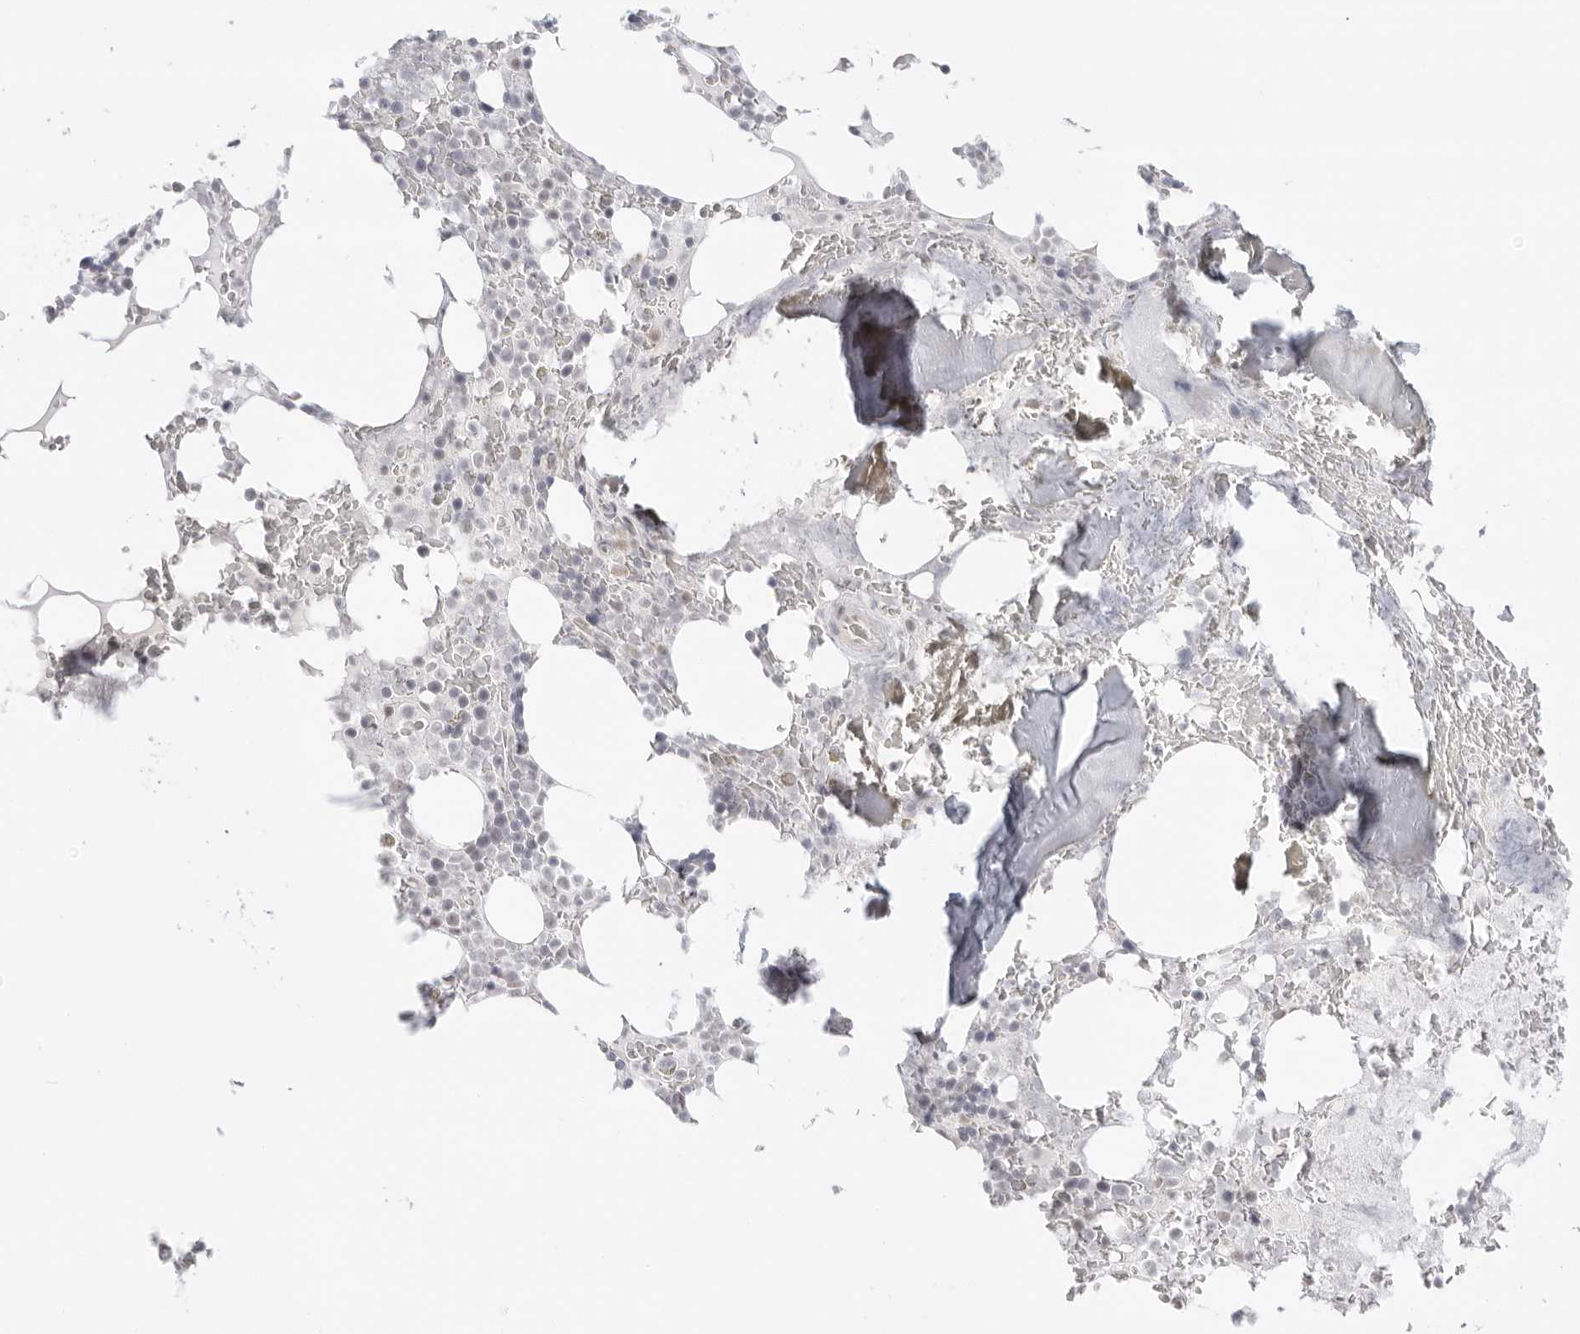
{"staining": {"intensity": "weak", "quantity": "<25%", "location": "cytoplasmic/membranous,nuclear"}, "tissue": "bone marrow", "cell_type": "Hematopoietic cells", "image_type": "normal", "snomed": [{"axis": "morphology", "description": "Normal tissue, NOS"}, {"axis": "topography", "description": "Bone marrow"}], "caption": "High power microscopy micrograph of an immunohistochemistry micrograph of normal bone marrow, revealing no significant expression in hematopoietic cells. Brightfield microscopy of immunohistochemistry stained with DAB (brown) and hematoxylin (blue), captured at high magnification.", "gene": "MED18", "patient": {"sex": "male", "age": 58}}